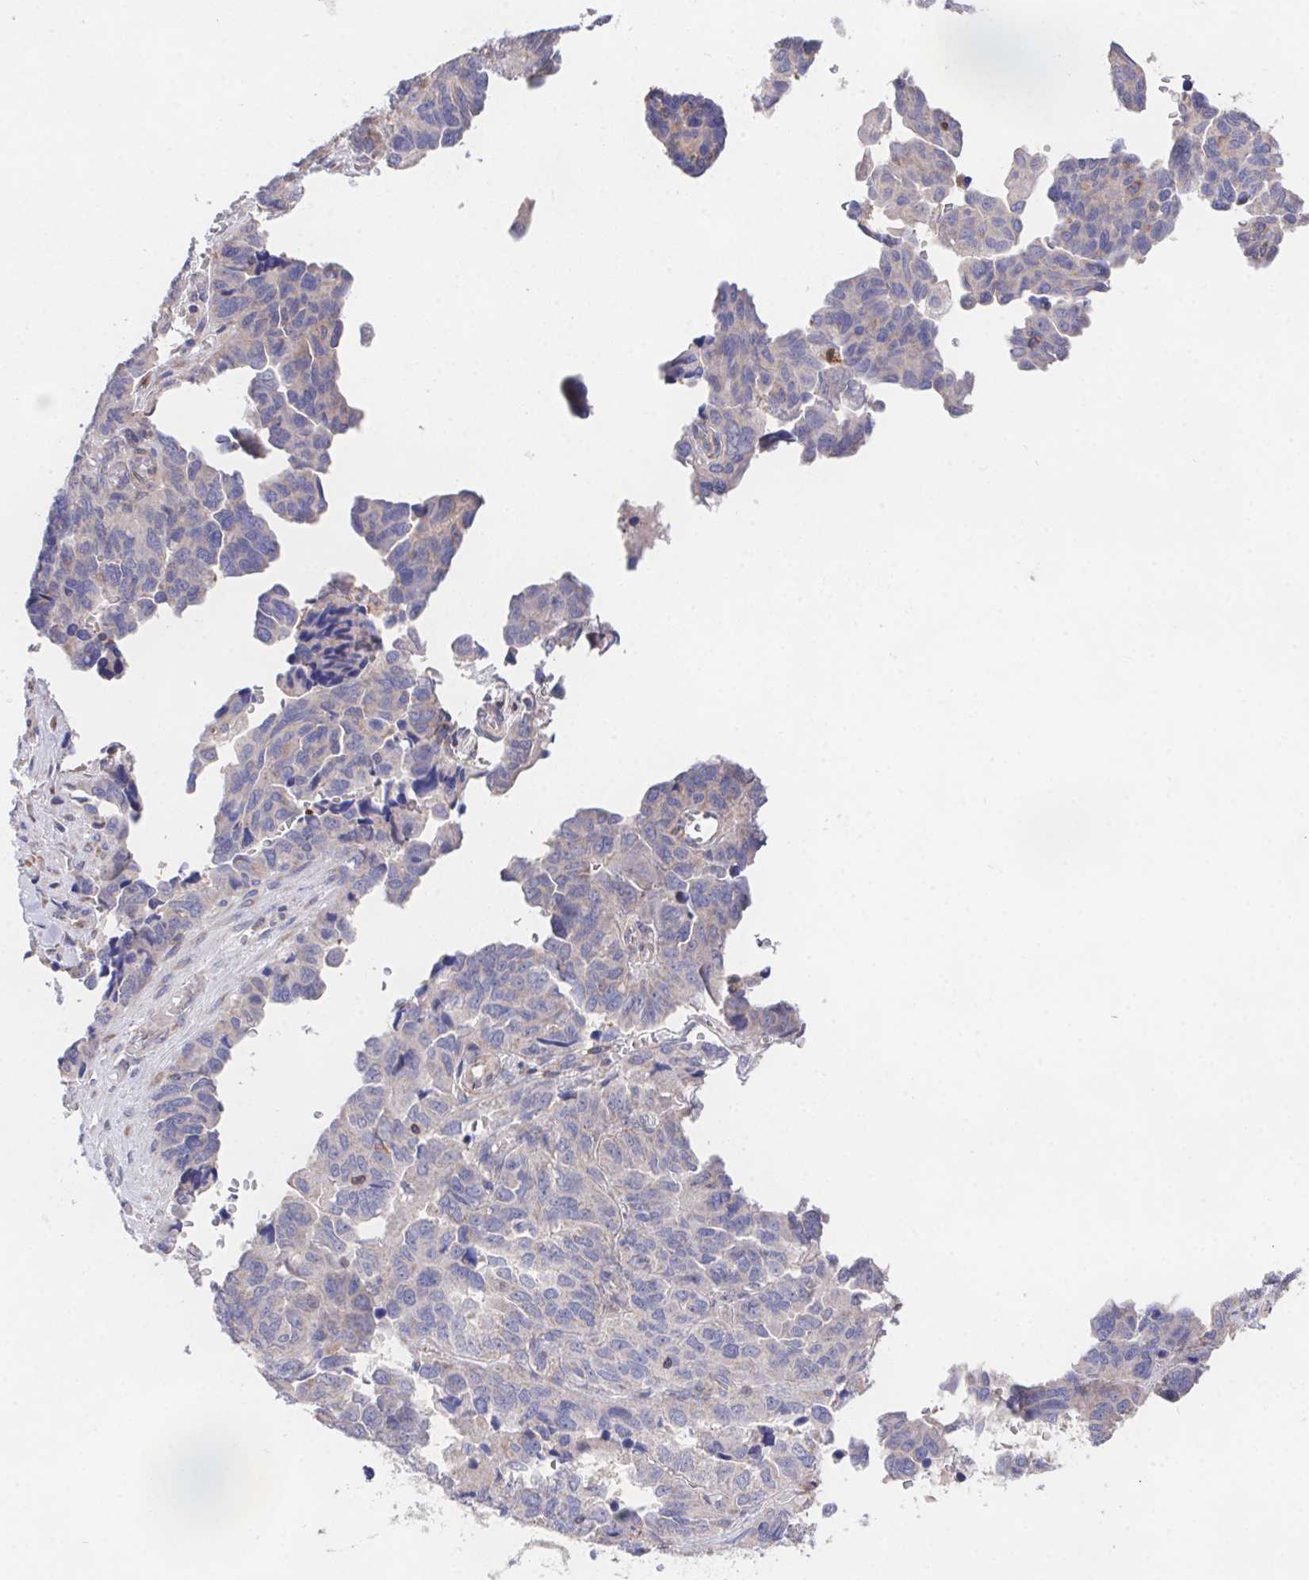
{"staining": {"intensity": "negative", "quantity": "none", "location": "none"}, "tissue": "ovarian cancer", "cell_type": "Tumor cells", "image_type": "cancer", "snomed": [{"axis": "morphology", "description": "Cystadenocarcinoma, serous, NOS"}, {"axis": "topography", "description": "Ovary"}], "caption": "An image of human serous cystadenocarcinoma (ovarian) is negative for staining in tumor cells. The staining was performed using DAB (3,3'-diaminobenzidine) to visualize the protein expression in brown, while the nuclei were stained in blue with hematoxylin (Magnification: 20x).", "gene": "FAM241A", "patient": {"sex": "female", "age": 64}}